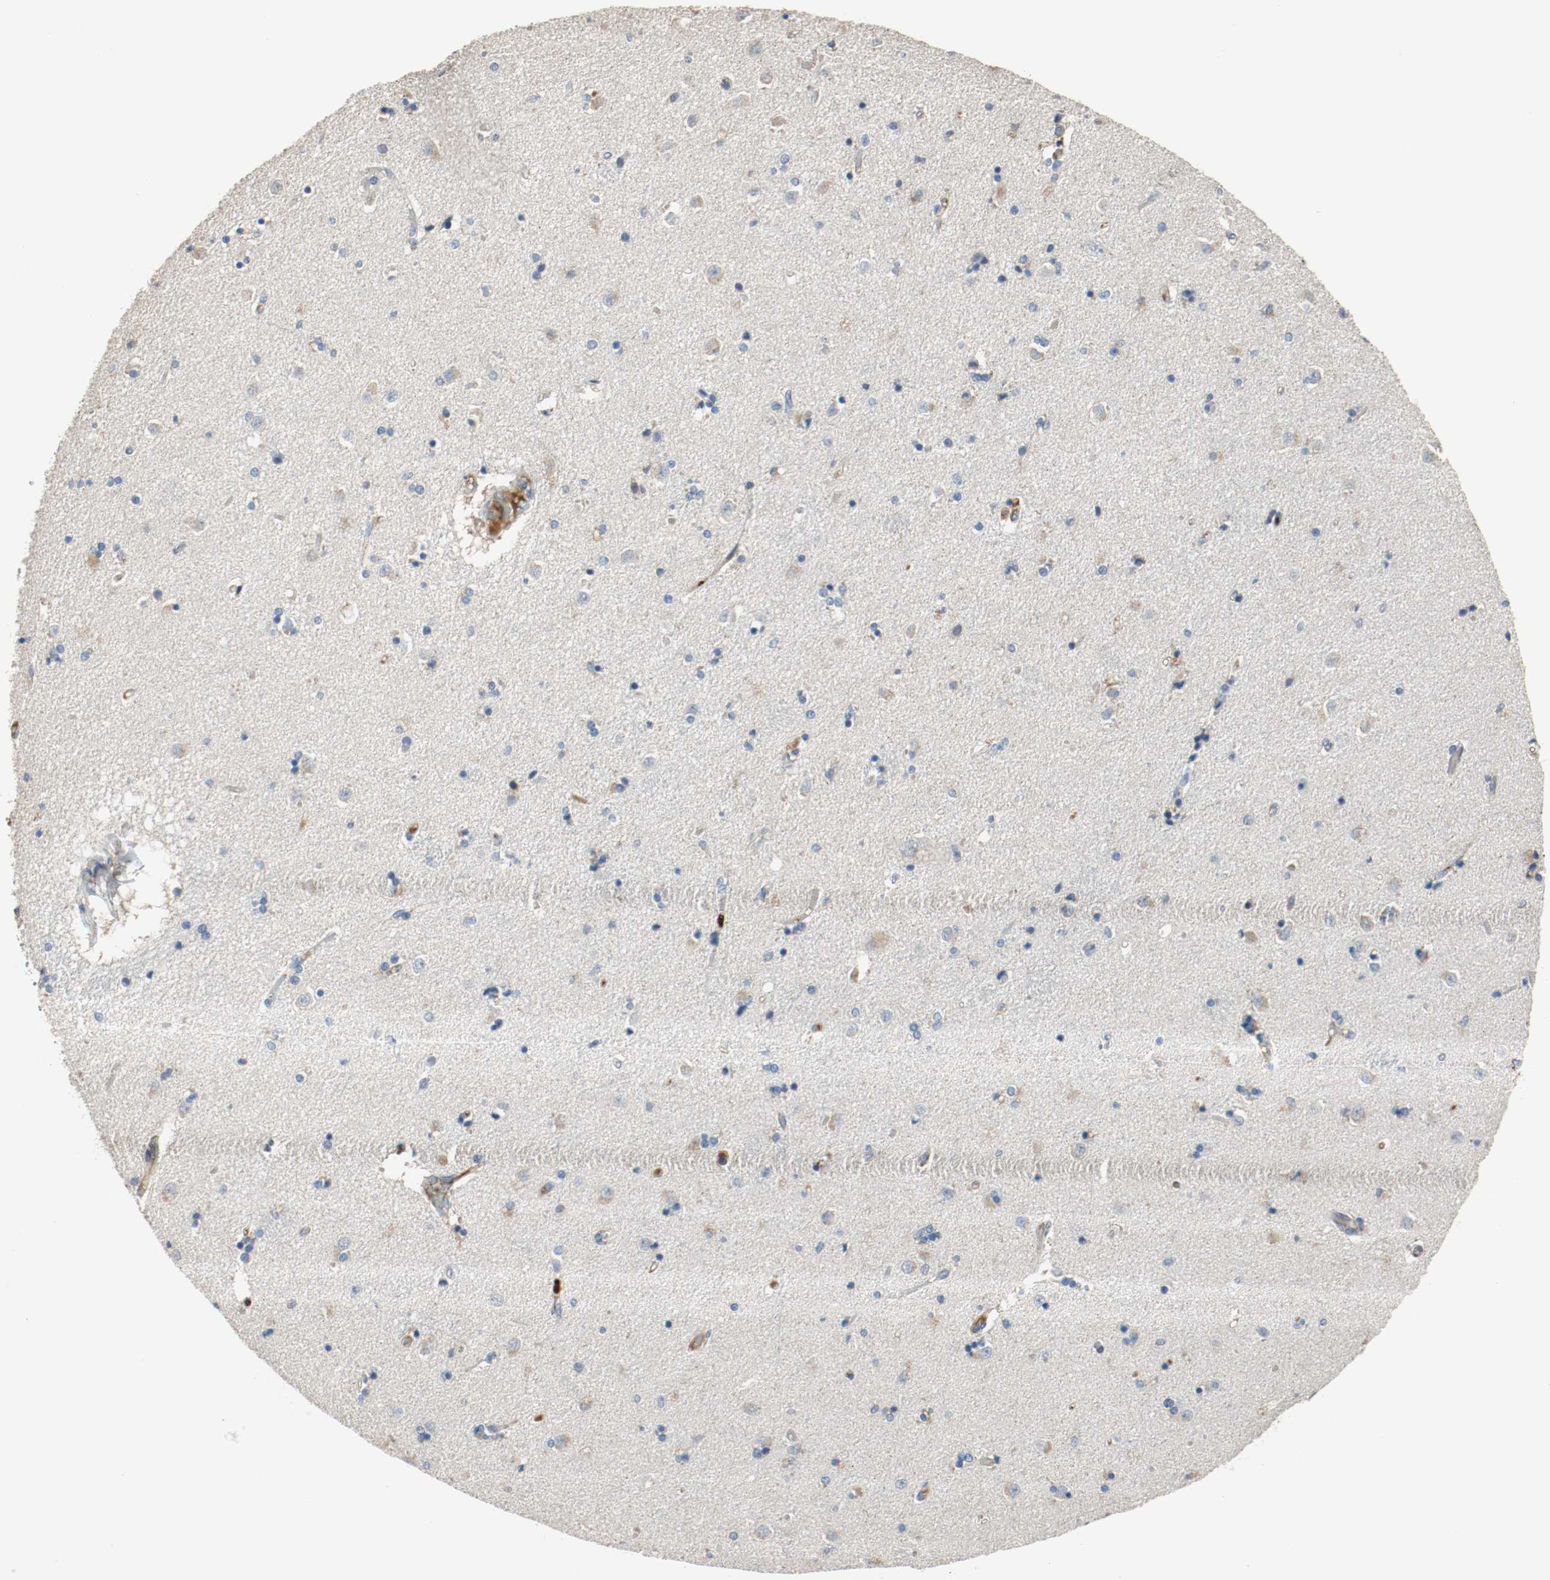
{"staining": {"intensity": "negative", "quantity": "none", "location": "none"}, "tissue": "caudate", "cell_type": "Glial cells", "image_type": "normal", "snomed": [{"axis": "morphology", "description": "Normal tissue, NOS"}, {"axis": "topography", "description": "Lateral ventricle wall"}], "caption": "Glial cells are negative for brown protein staining in normal caudate. (DAB immunohistochemistry (IHC), high magnification).", "gene": "BLK", "patient": {"sex": "female", "age": 54}}